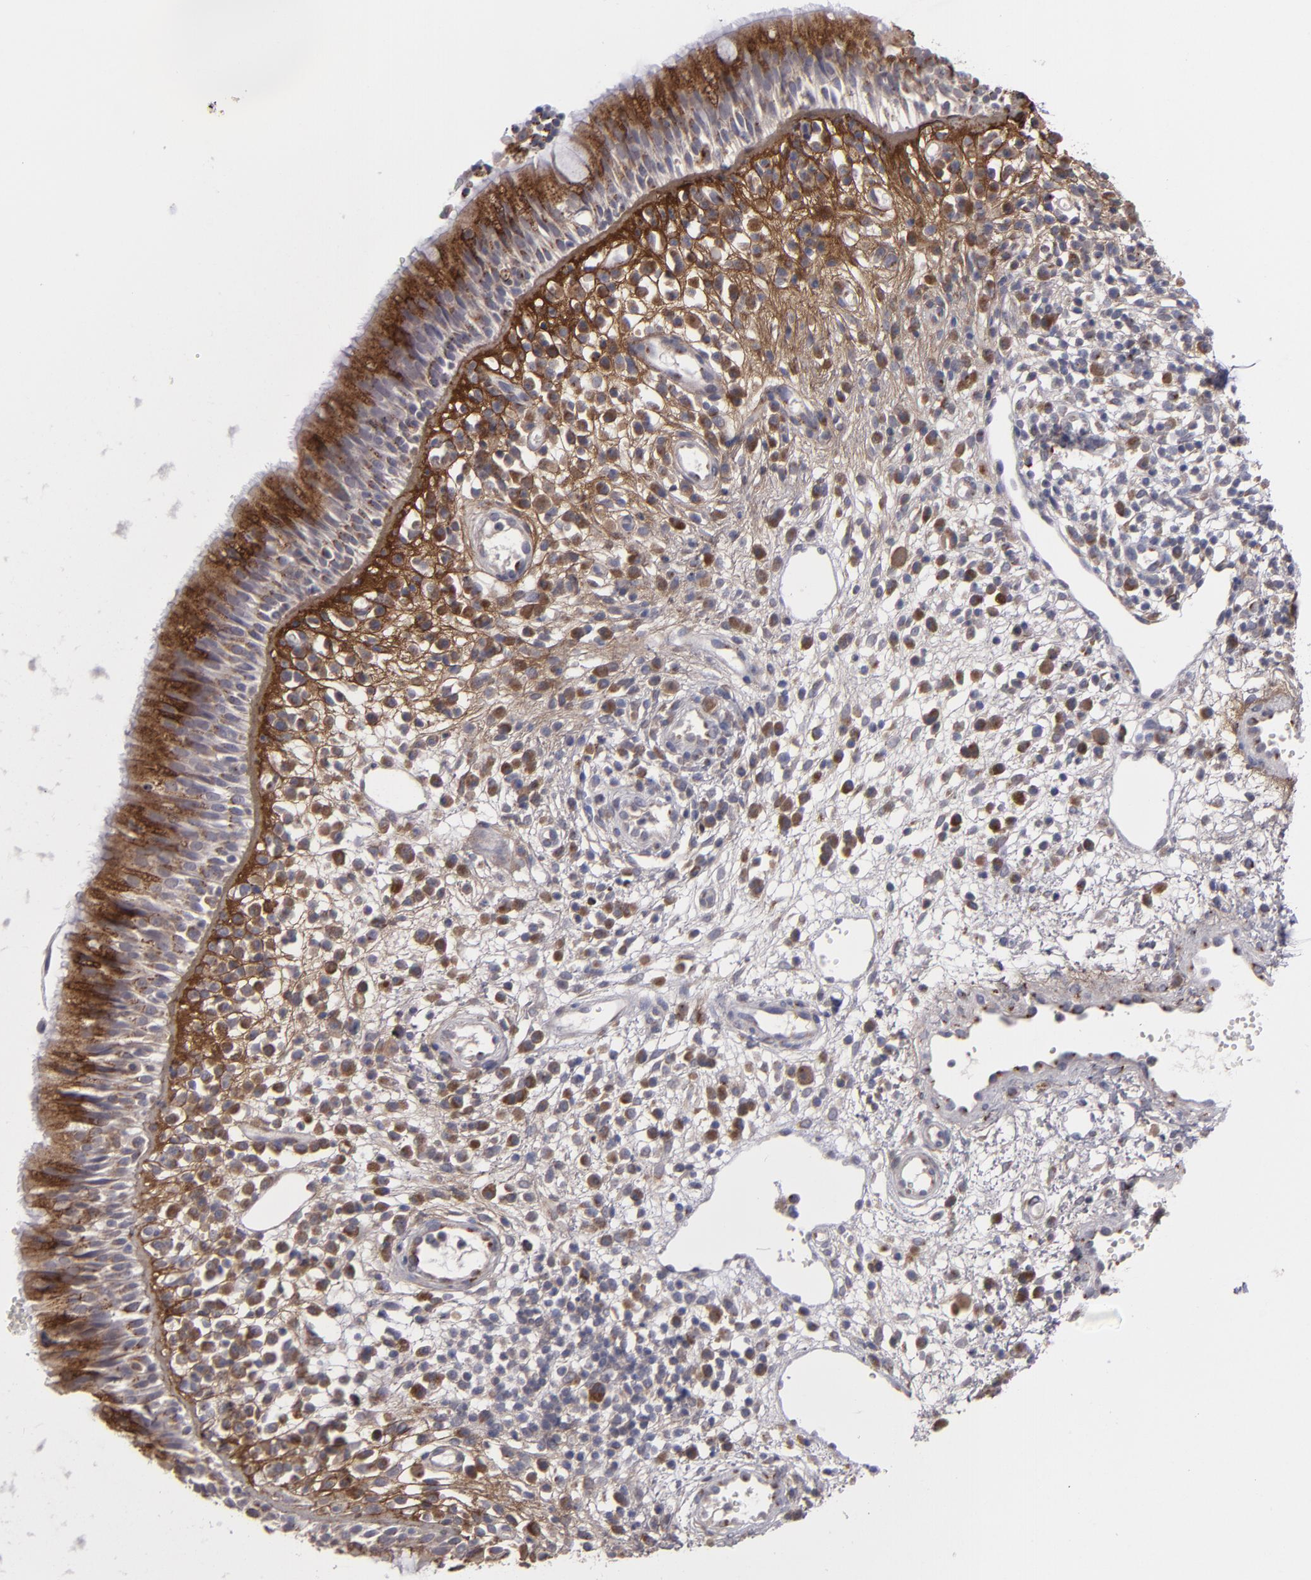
{"staining": {"intensity": "moderate", "quantity": ">75%", "location": "cytoplasmic/membranous"}, "tissue": "nasopharynx", "cell_type": "Respiratory epithelial cells", "image_type": "normal", "snomed": [{"axis": "morphology", "description": "Normal tissue, NOS"}, {"axis": "morphology", "description": "Inflammation, NOS"}, {"axis": "morphology", "description": "Malignant melanoma, Metastatic site"}, {"axis": "topography", "description": "Nasopharynx"}], "caption": "DAB (3,3'-diaminobenzidine) immunohistochemical staining of benign human nasopharynx displays moderate cytoplasmic/membranous protein positivity in approximately >75% of respiratory epithelial cells.", "gene": "IL12A", "patient": {"sex": "female", "age": 55}}